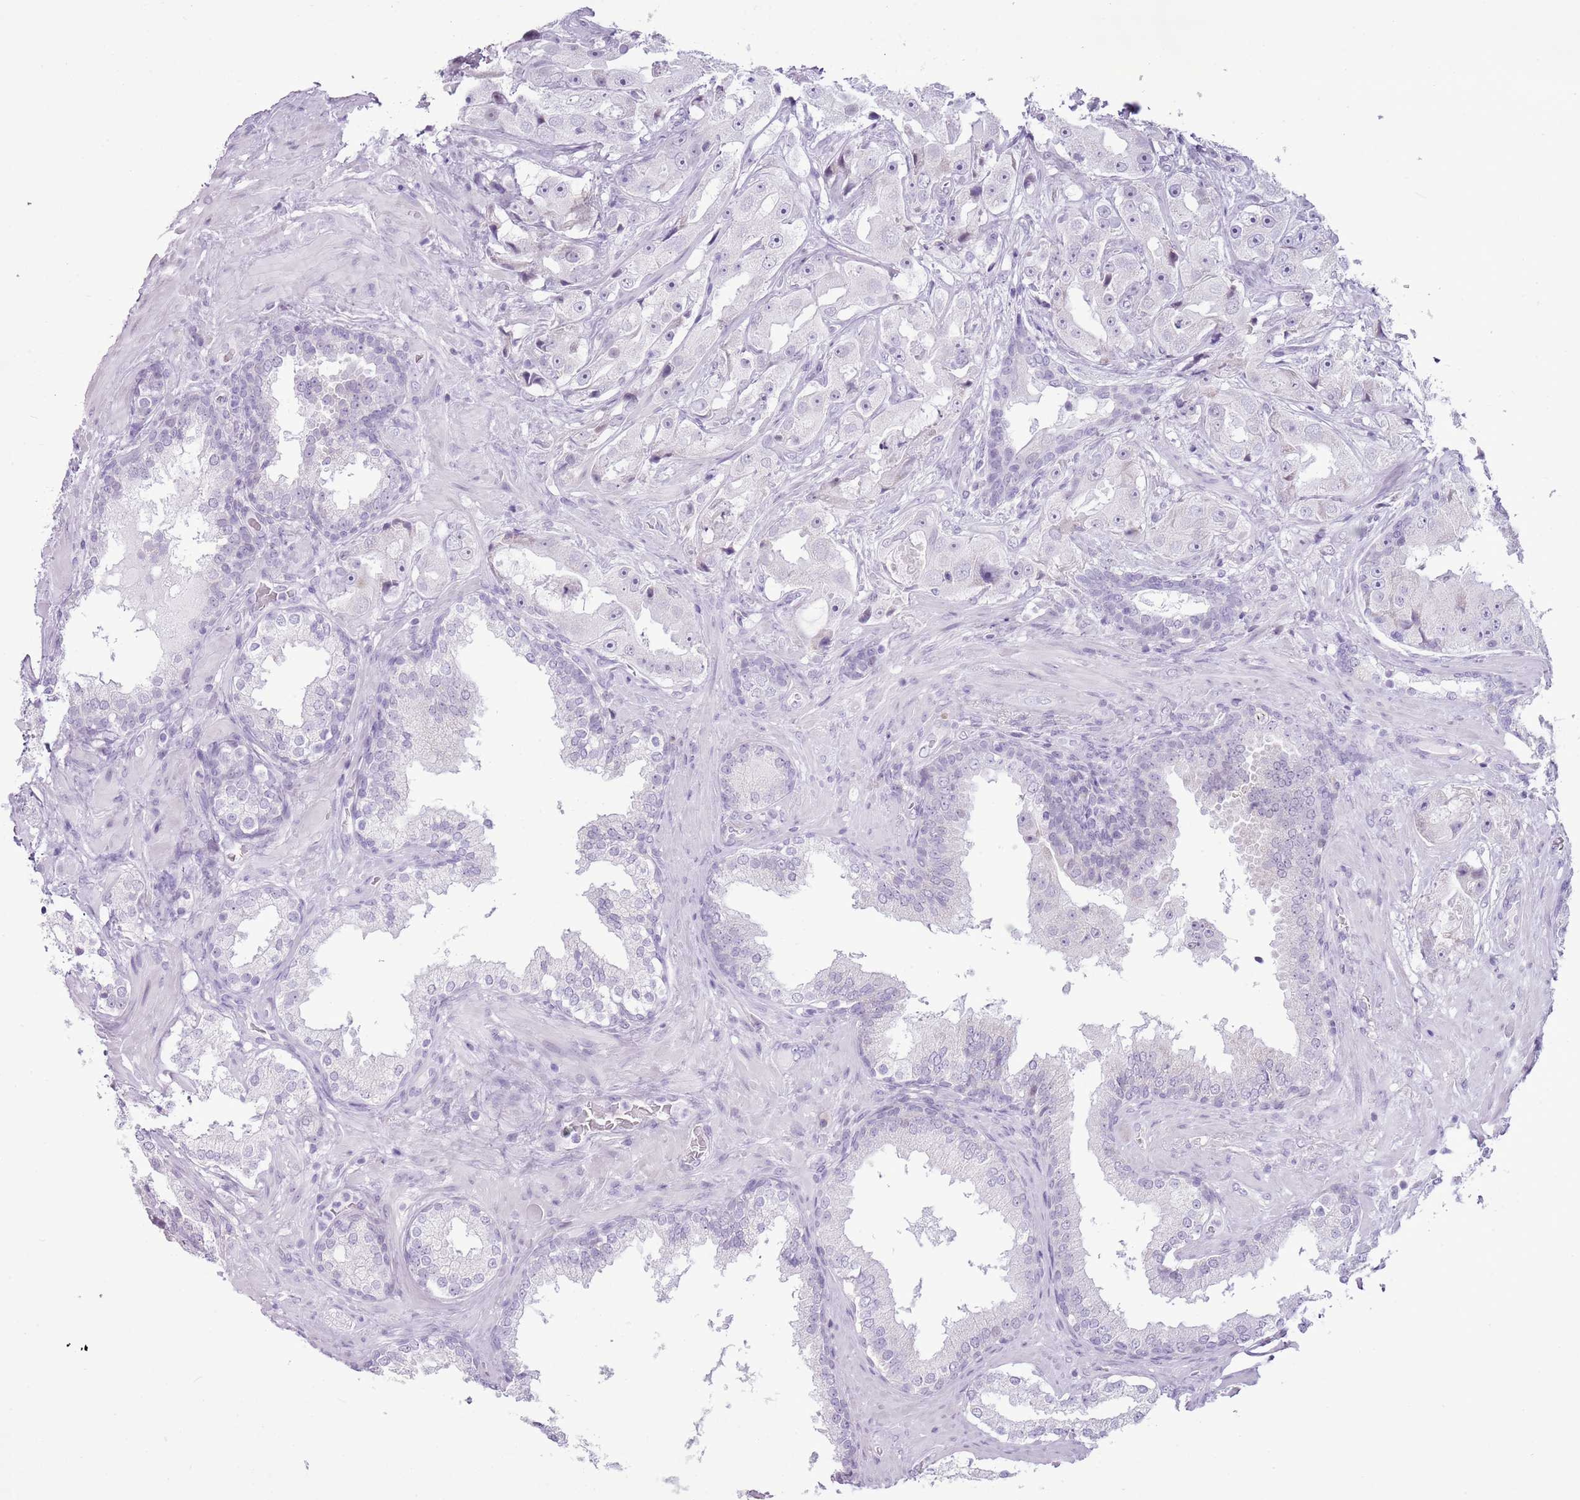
{"staining": {"intensity": "negative", "quantity": "none", "location": "none"}, "tissue": "prostate cancer", "cell_type": "Tumor cells", "image_type": "cancer", "snomed": [{"axis": "morphology", "description": "Adenocarcinoma, High grade"}, {"axis": "topography", "description": "Prostate"}], "caption": "Immunohistochemistry (IHC) image of human prostate adenocarcinoma (high-grade) stained for a protein (brown), which displays no positivity in tumor cells.", "gene": "RPL3L", "patient": {"sex": "male", "age": 73}}